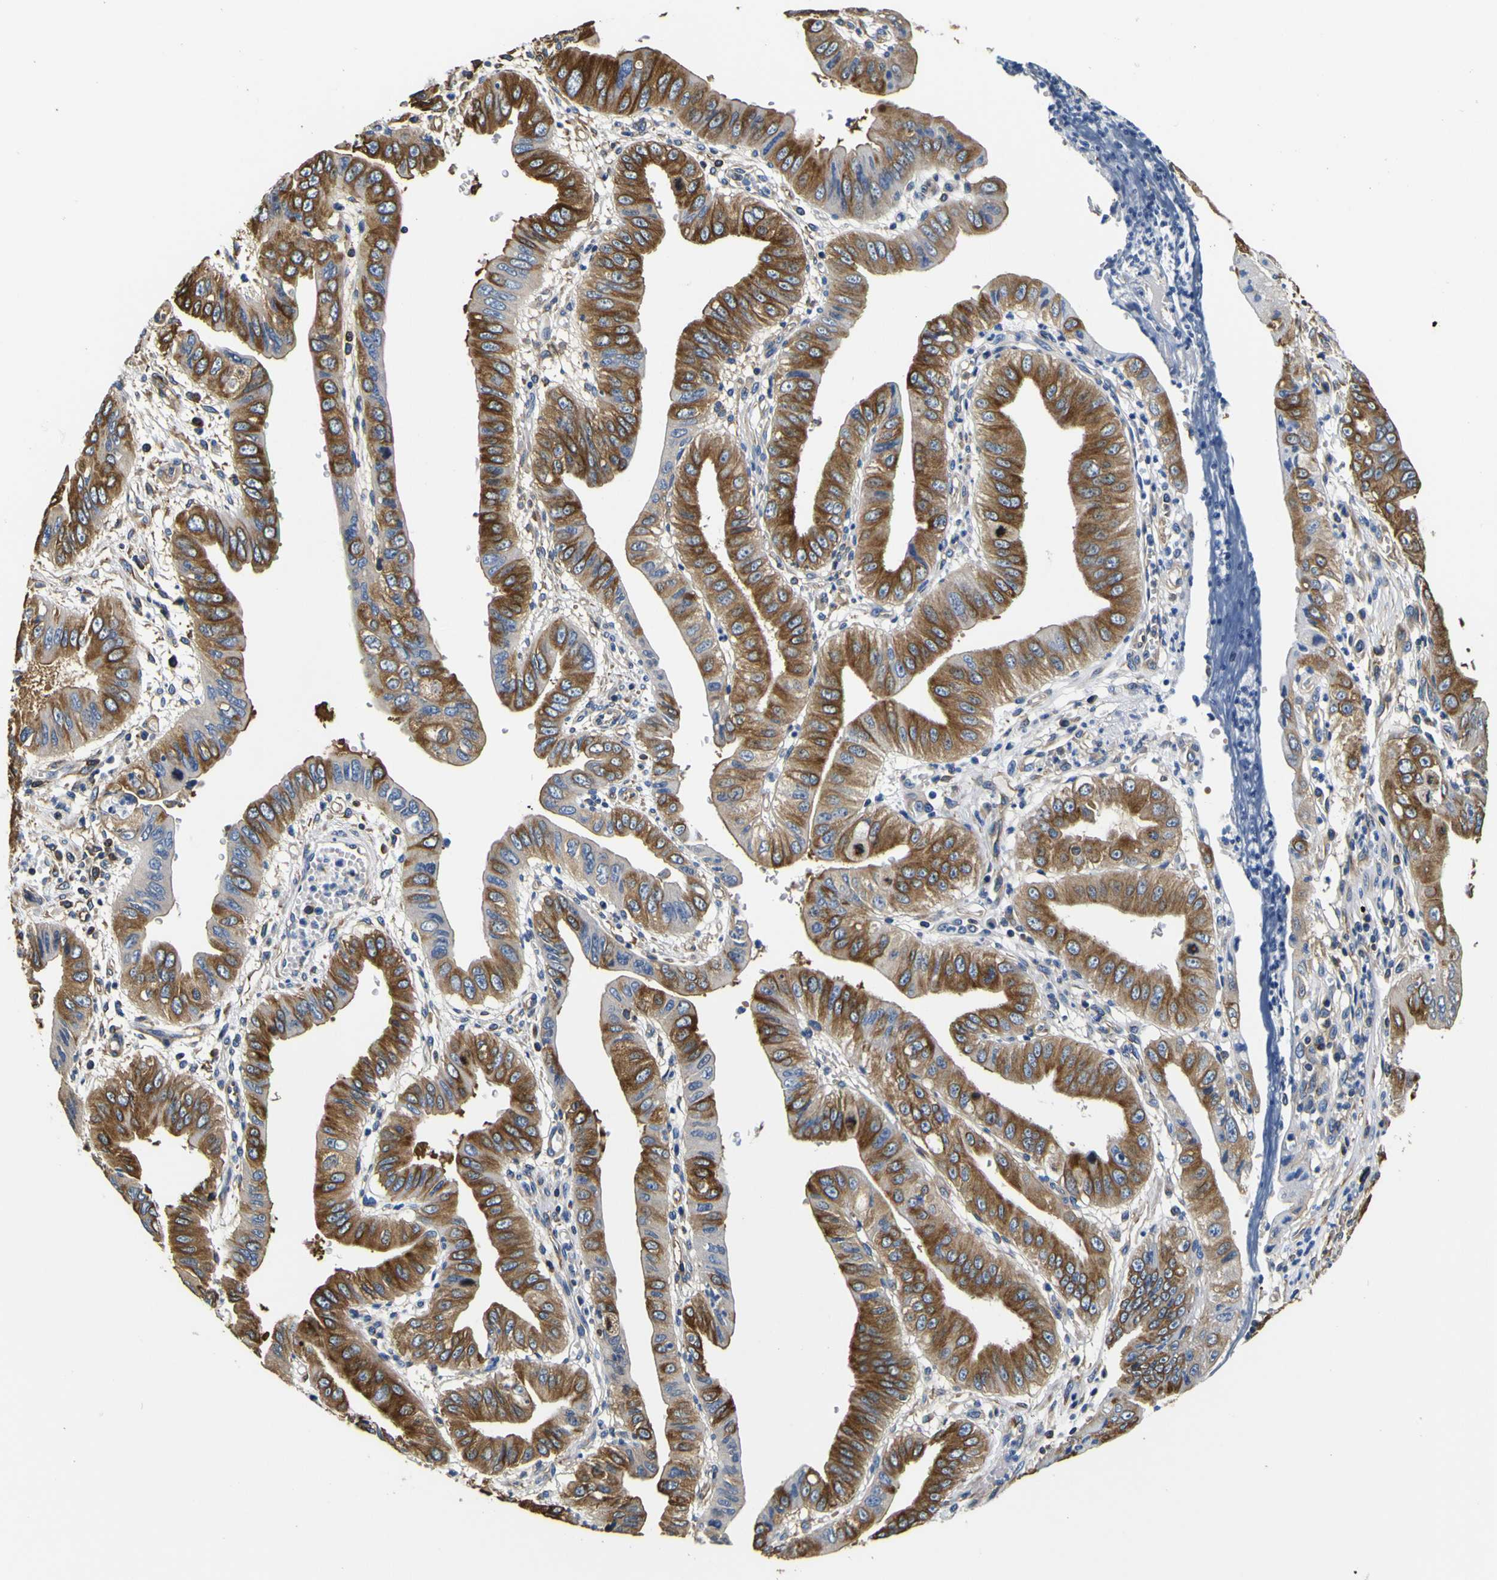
{"staining": {"intensity": "moderate", "quantity": ">75%", "location": "cytoplasmic/membranous"}, "tissue": "pancreatic cancer", "cell_type": "Tumor cells", "image_type": "cancer", "snomed": [{"axis": "morphology", "description": "Normal tissue, NOS"}, {"axis": "topography", "description": "Lymph node"}], "caption": "Protein analysis of pancreatic cancer tissue reveals moderate cytoplasmic/membranous positivity in approximately >75% of tumor cells.", "gene": "TUBA1B", "patient": {"sex": "male", "age": 50}}